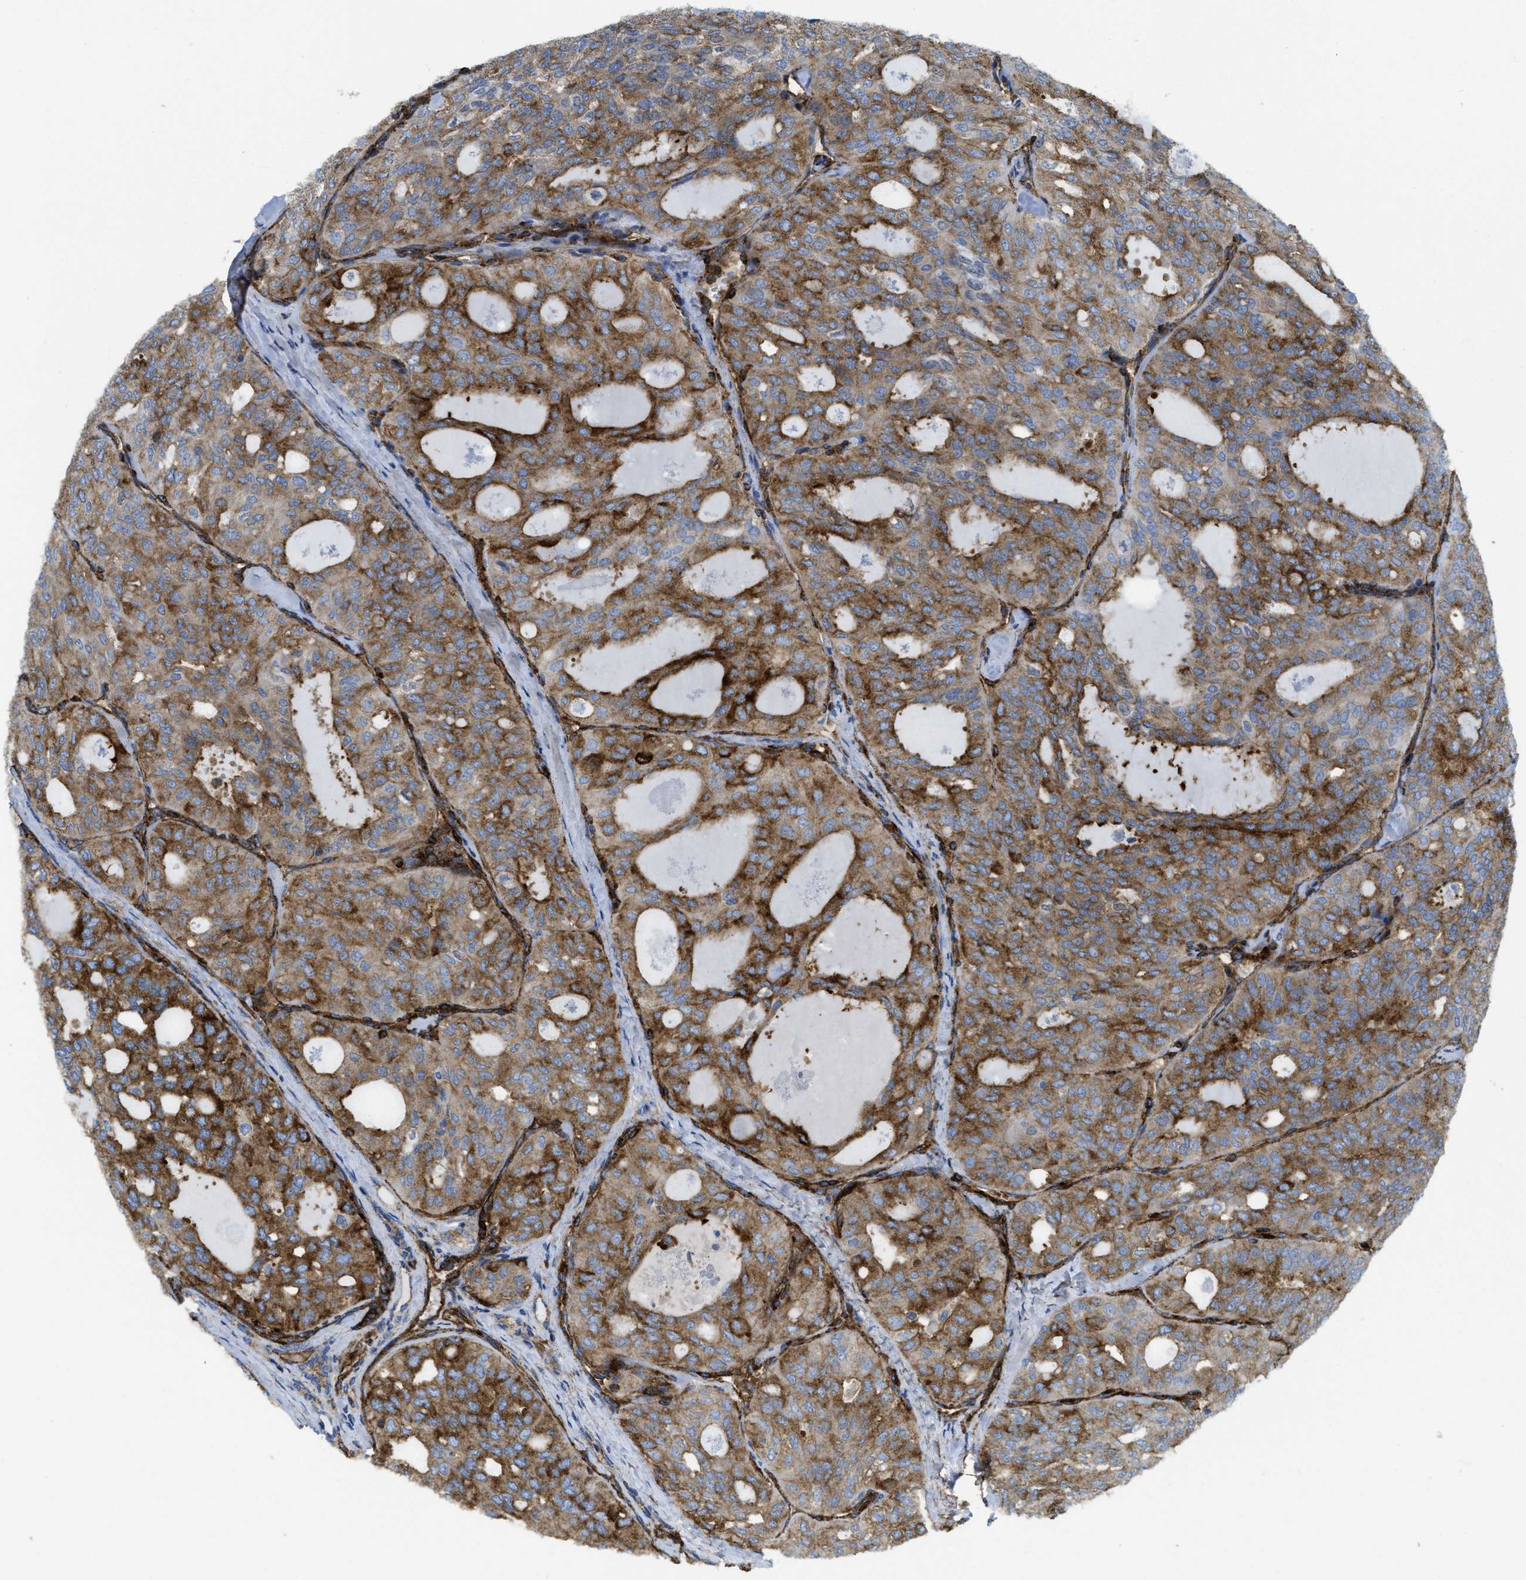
{"staining": {"intensity": "moderate", "quantity": ">75%", "location": "cytoplasmic/membranous"}, "tissue": "thyroid cancer", "cell_type": "Tumor cells", "image_type": "cancer", "snomed": [{"axis": "morphology", "description": "Follicular adenoma carcinoma, NOS"}, {"axis": "topography", "description": "Thyroid gland"}], "caption": "Brown immunohistochemical staining in thyroid follicular adenoma carcinoma shows moderate cytoplasmic/membranous staining in about >75% of tumor cells.", "gene": "HIP1", "patient": {"sex": "male", "age": 75}}